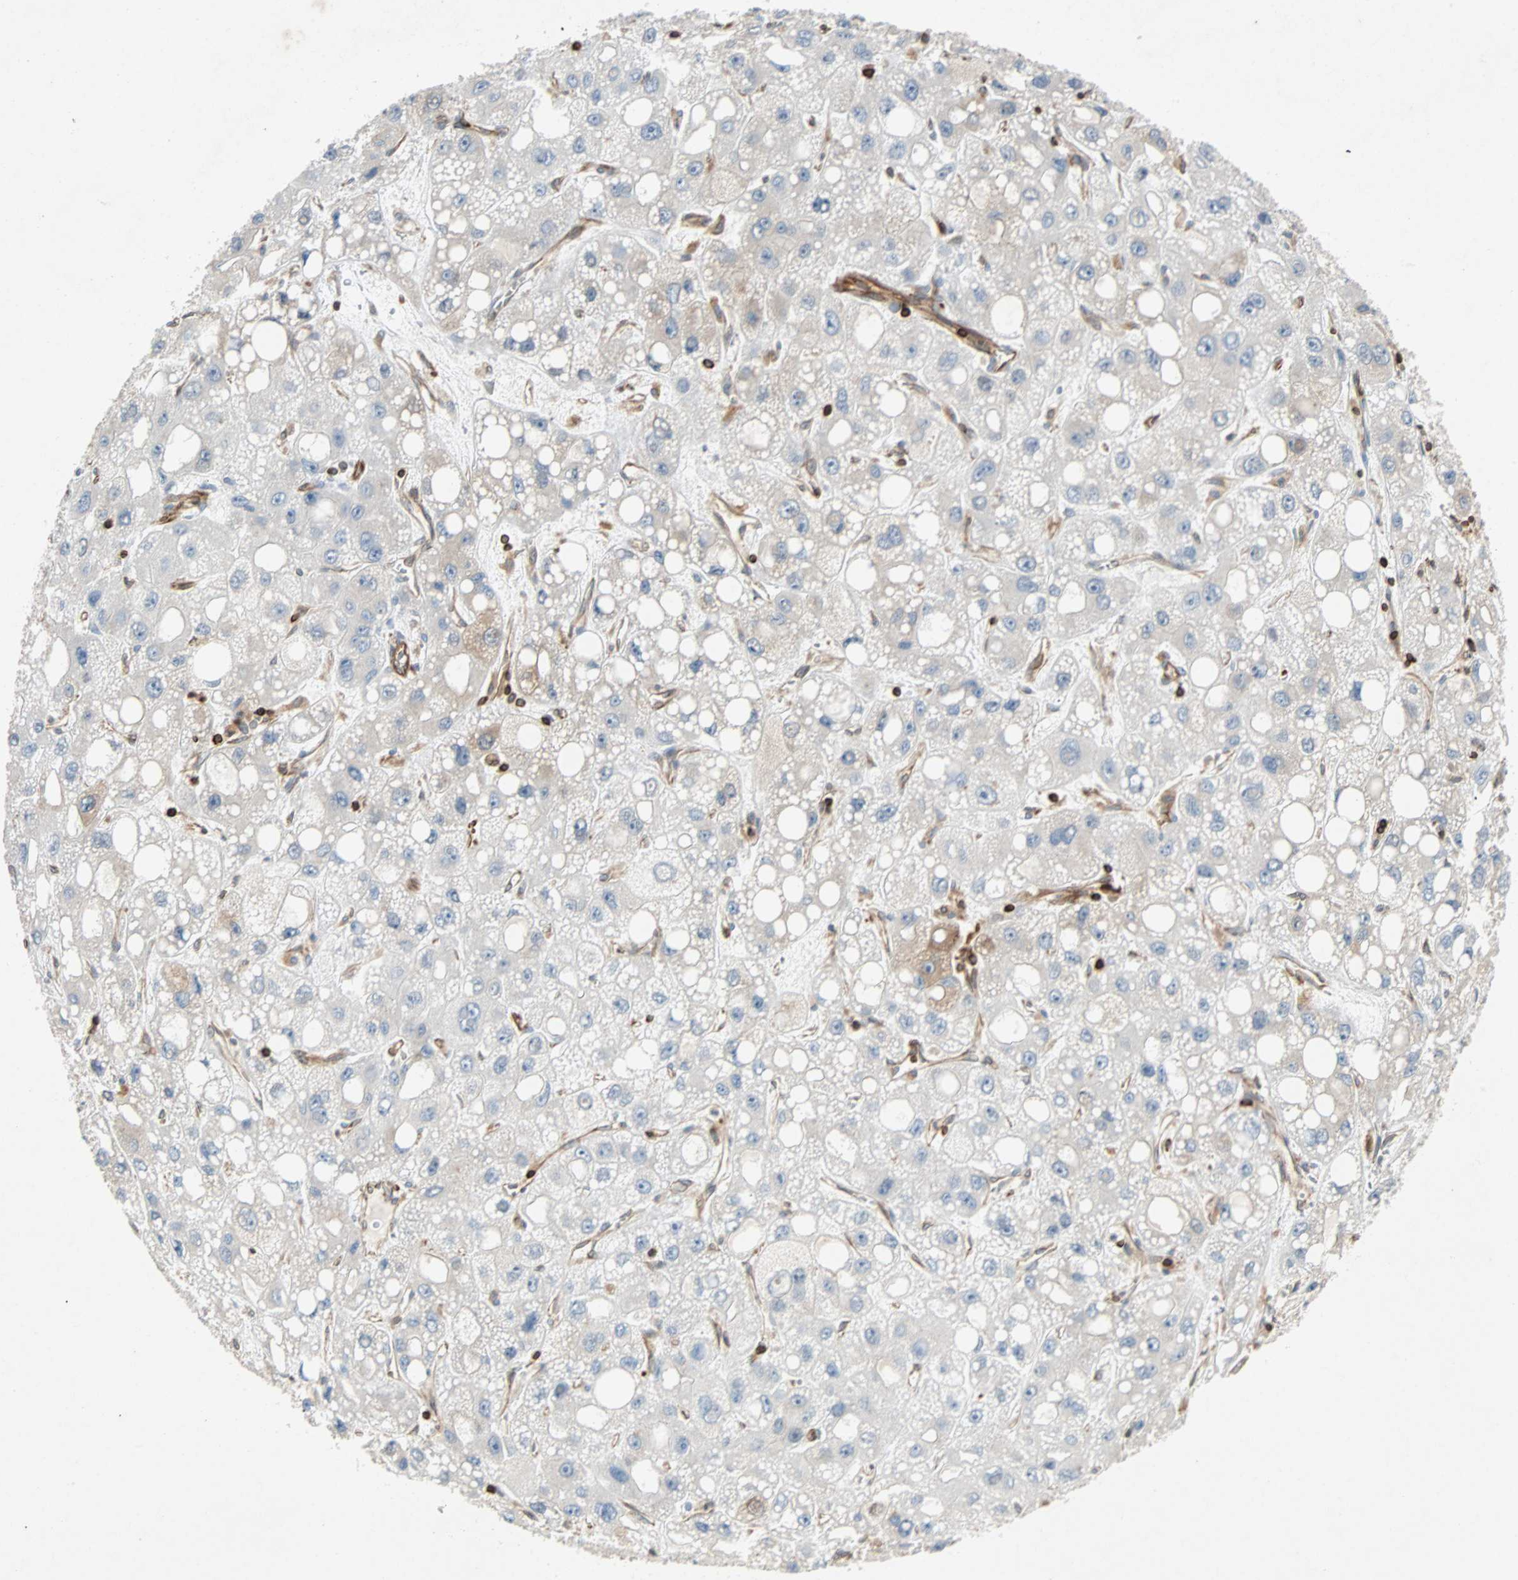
{"staining": {"intensity": "moderate", "quantity": "<25%", "location": "cytoplasmic/membranous"}, "tissue": "liver cancer", "cell_type": "Tumor cells", "image_type": "cancer", "snomed": [{"axis": "morphology", "description": "Carcinoma, Hepatocellular, NOS"}, {"axis": "topography", "description": "Liver"}], "caption": "Immunohistochemical staining of human hepatocellular carcinoma (liver) displays low levels of moderate cytoplasmic/membranous protein expression in approximately <25% of tumor cells.", "gene": "TAPBP", "patient": {"sex": "male", "age": 55}}